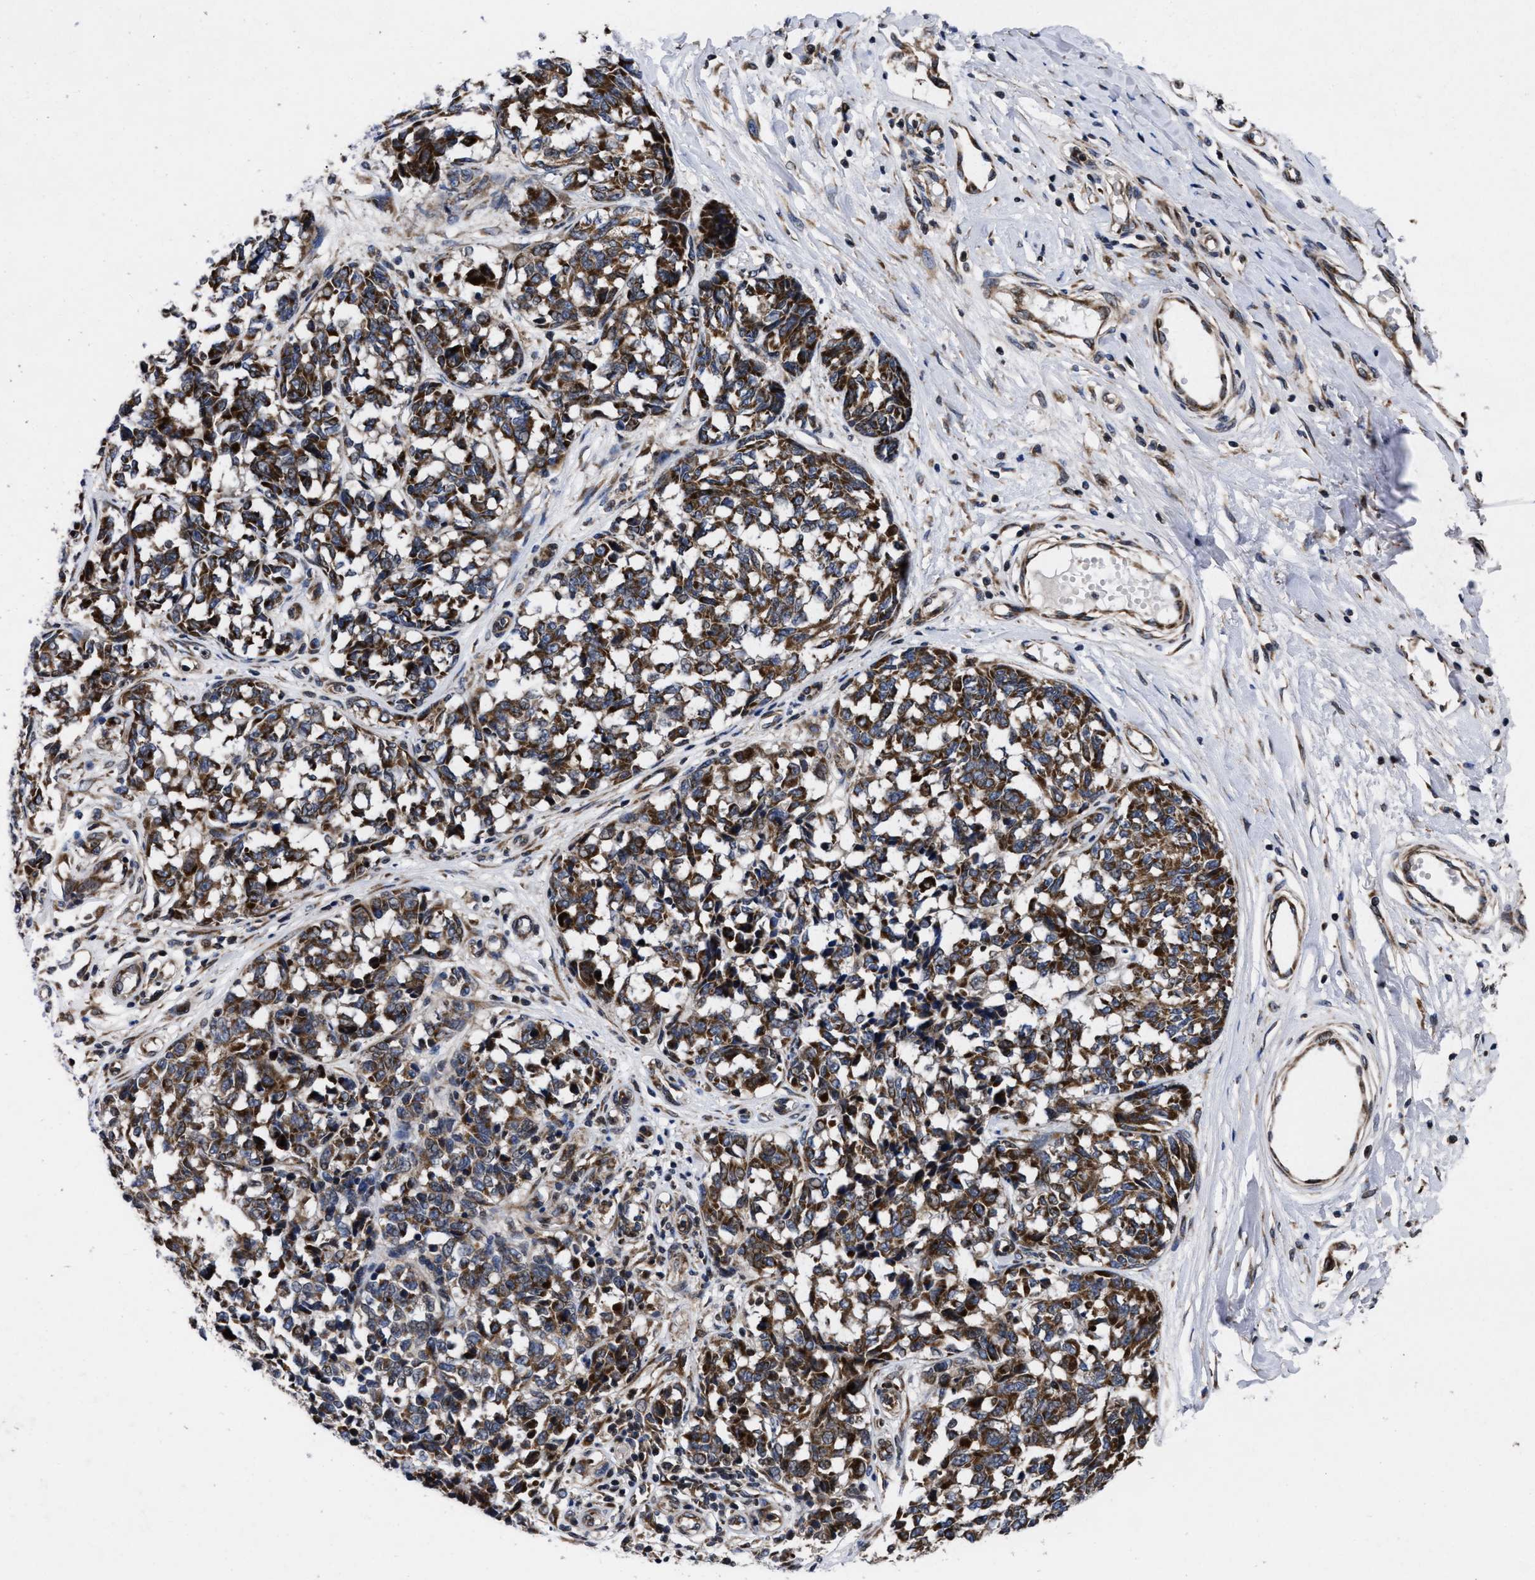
{"staining": {"intensity": "moderate", "quantity": ">75%", "location": "cytoplasmic/membranous"}, "tissue": "melanoma", "cell_type": "Tumor cells", "image_type": "cancer", "snomed": [{"axis": "morphology", "description": "Malignant melanoma, NOS"}, {"axis": "topography", "description": "Skin"}], "caption": "Immunohistochemical staining of human malignant melanoma demonstrates medium levels of moderate cytoplasmic/membranous expression in approximately >75% of tumor cells.", "gene": "MRPL50", "patient": {"sex": "female", "age": 64}}